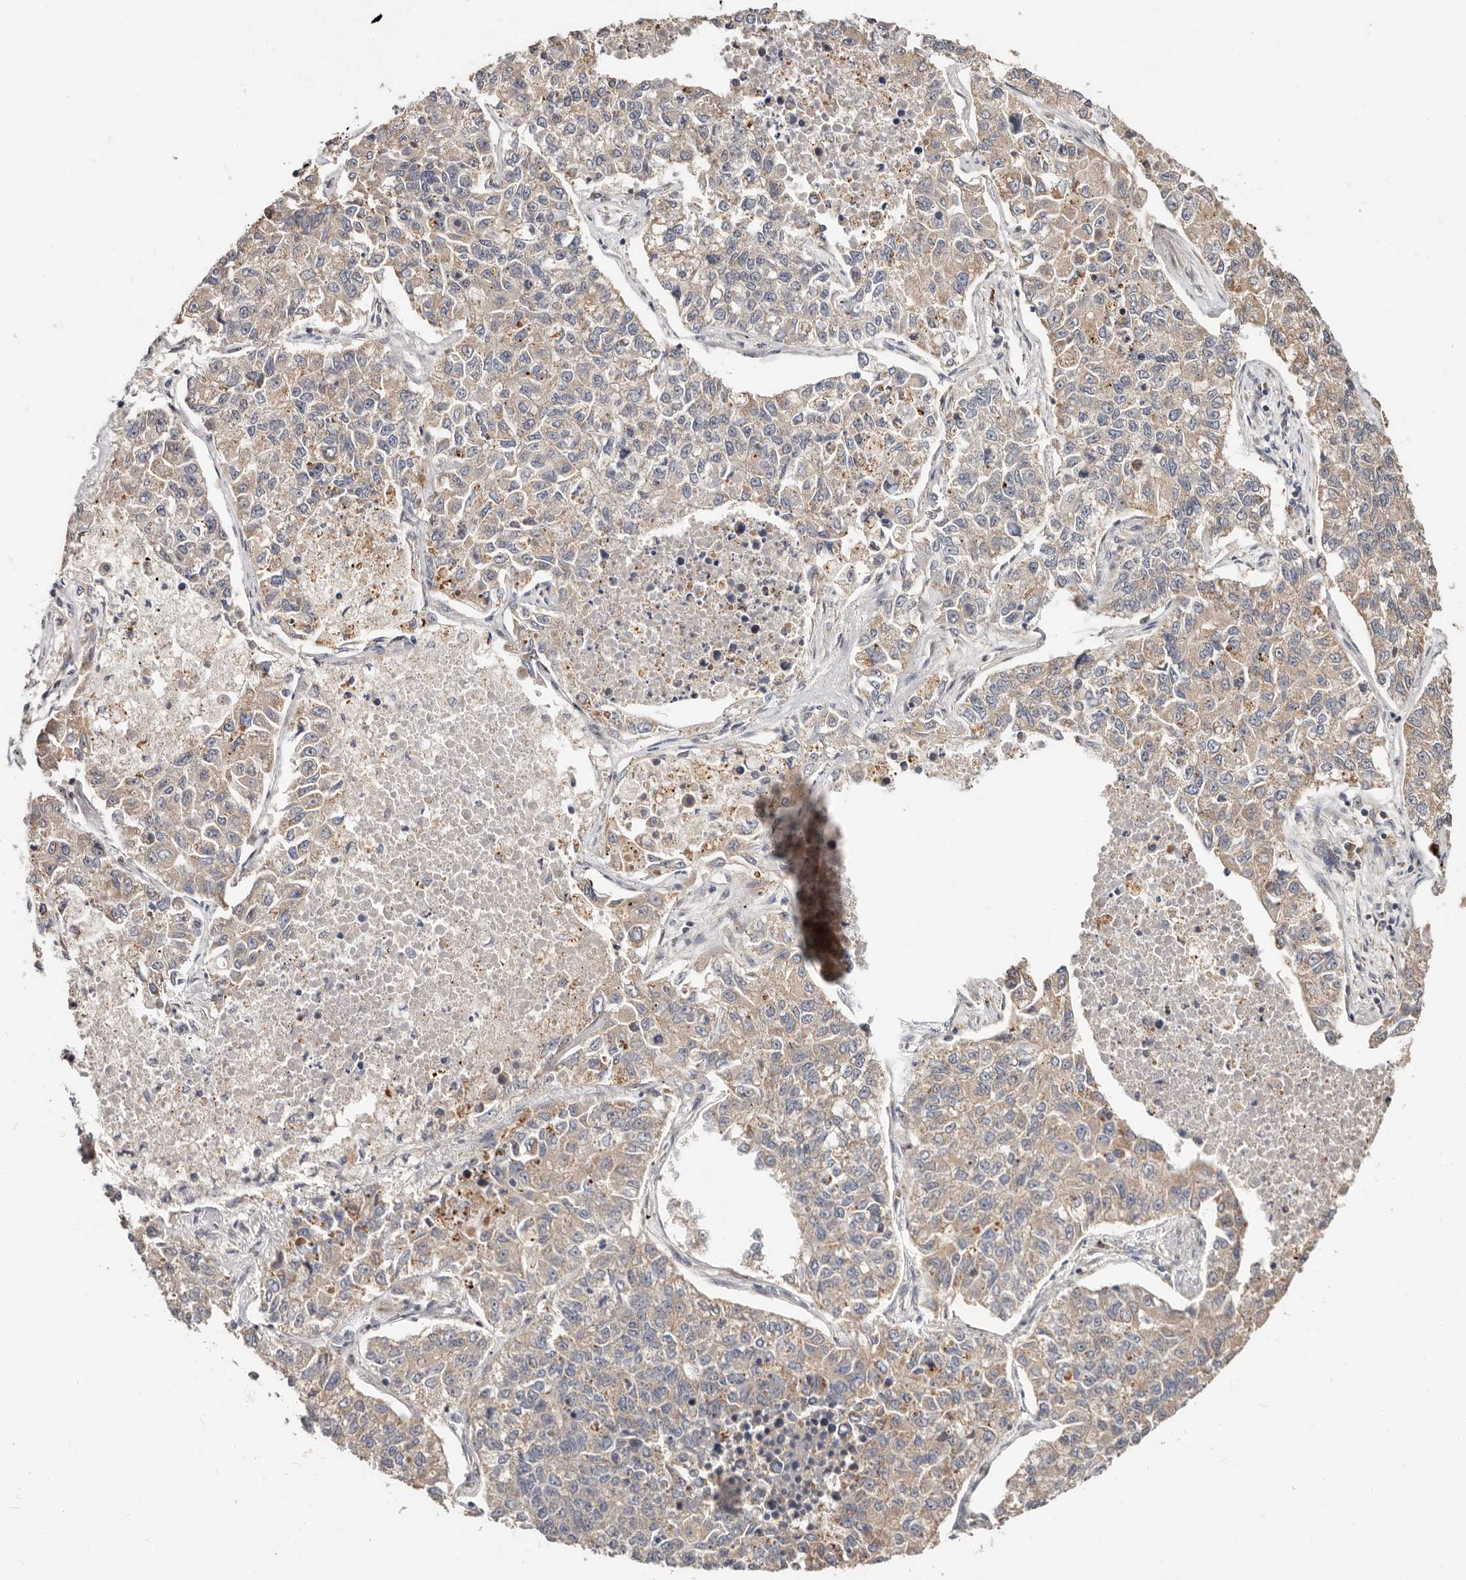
{"staining": {"intensity": "weak", "quantity": "25%-75%", "location": "cytoplasmic/membranous"}, "tissue": "lung cancer", "cell_type": "Tumor cells", "image_type": "cancer", "snomed": [{"axis": "morphology", "description": "Adenocarcinoma, NOS"}, {"axis": "topography", "description": "Lung"}], "caption": "Human lung adenocarcinoma stained for a protein (brown) exhibits weak cytoplasmic/membranous positive expression in approximately 25%-75% of tumor cells.", "gene": "USP33", "patient": {"sex": "male", "age": 49}}